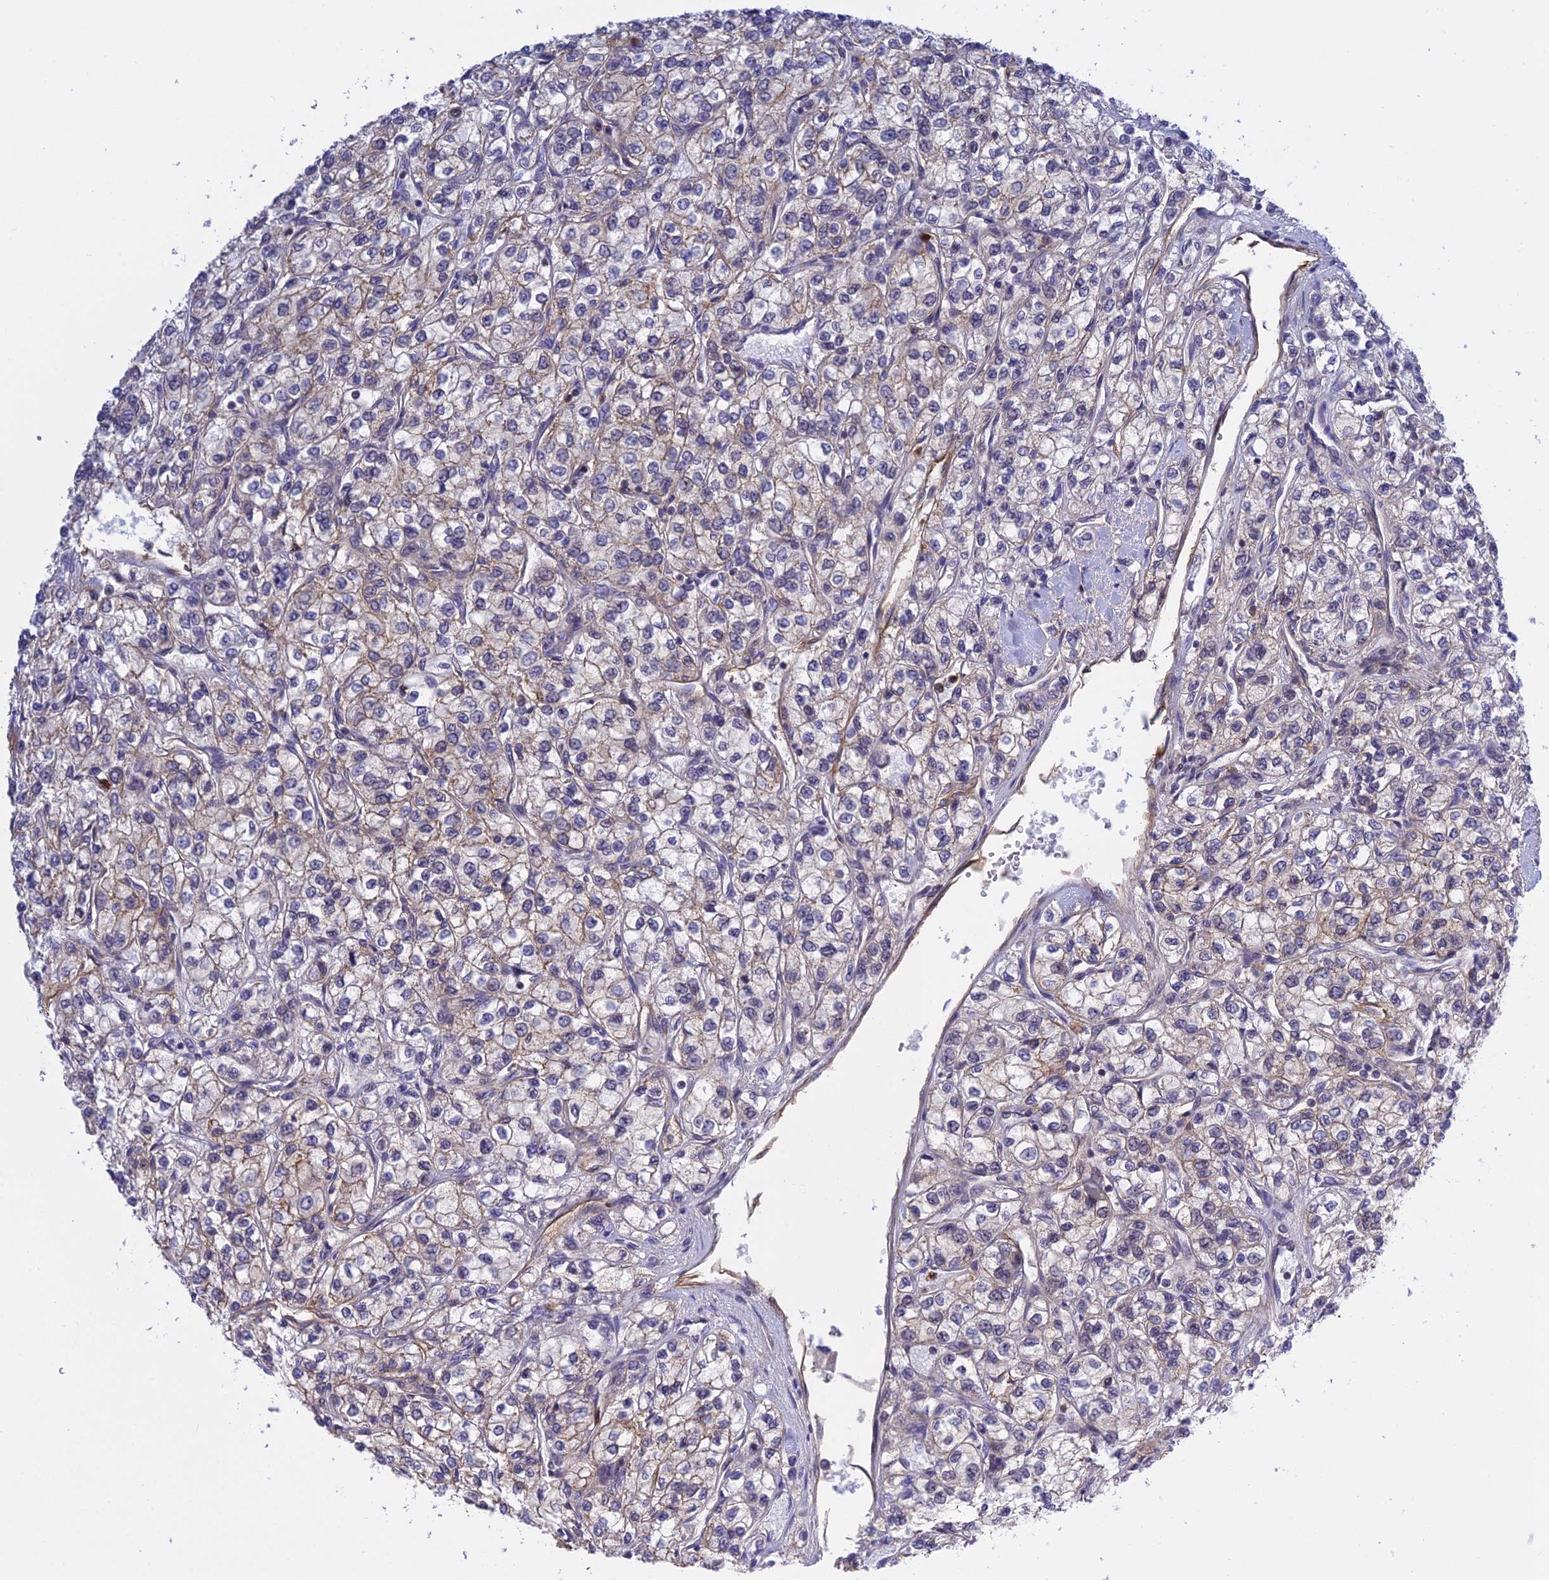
{"staining": {"intensity": "weak", "quantity": "25%-75%", "location": "cytoplasmic/membranous"}, "tissue": "renal cancer", "cell_type": "Tumor cells", "image_type": "cancer", "snomed": [{"axis": "morphology", "description": "Adenocarcinoma, NOS"}, {"axis": "topography", "description": "Kidney"}], "caption": "Tumor cells display low levels of weak cytoplasmic/membranous expression in about 25%-75% of cells in human renal cancer (adenocarcinoma).", "gene": "TCEA1", "patient": {"sex": "male", "age": 80}}